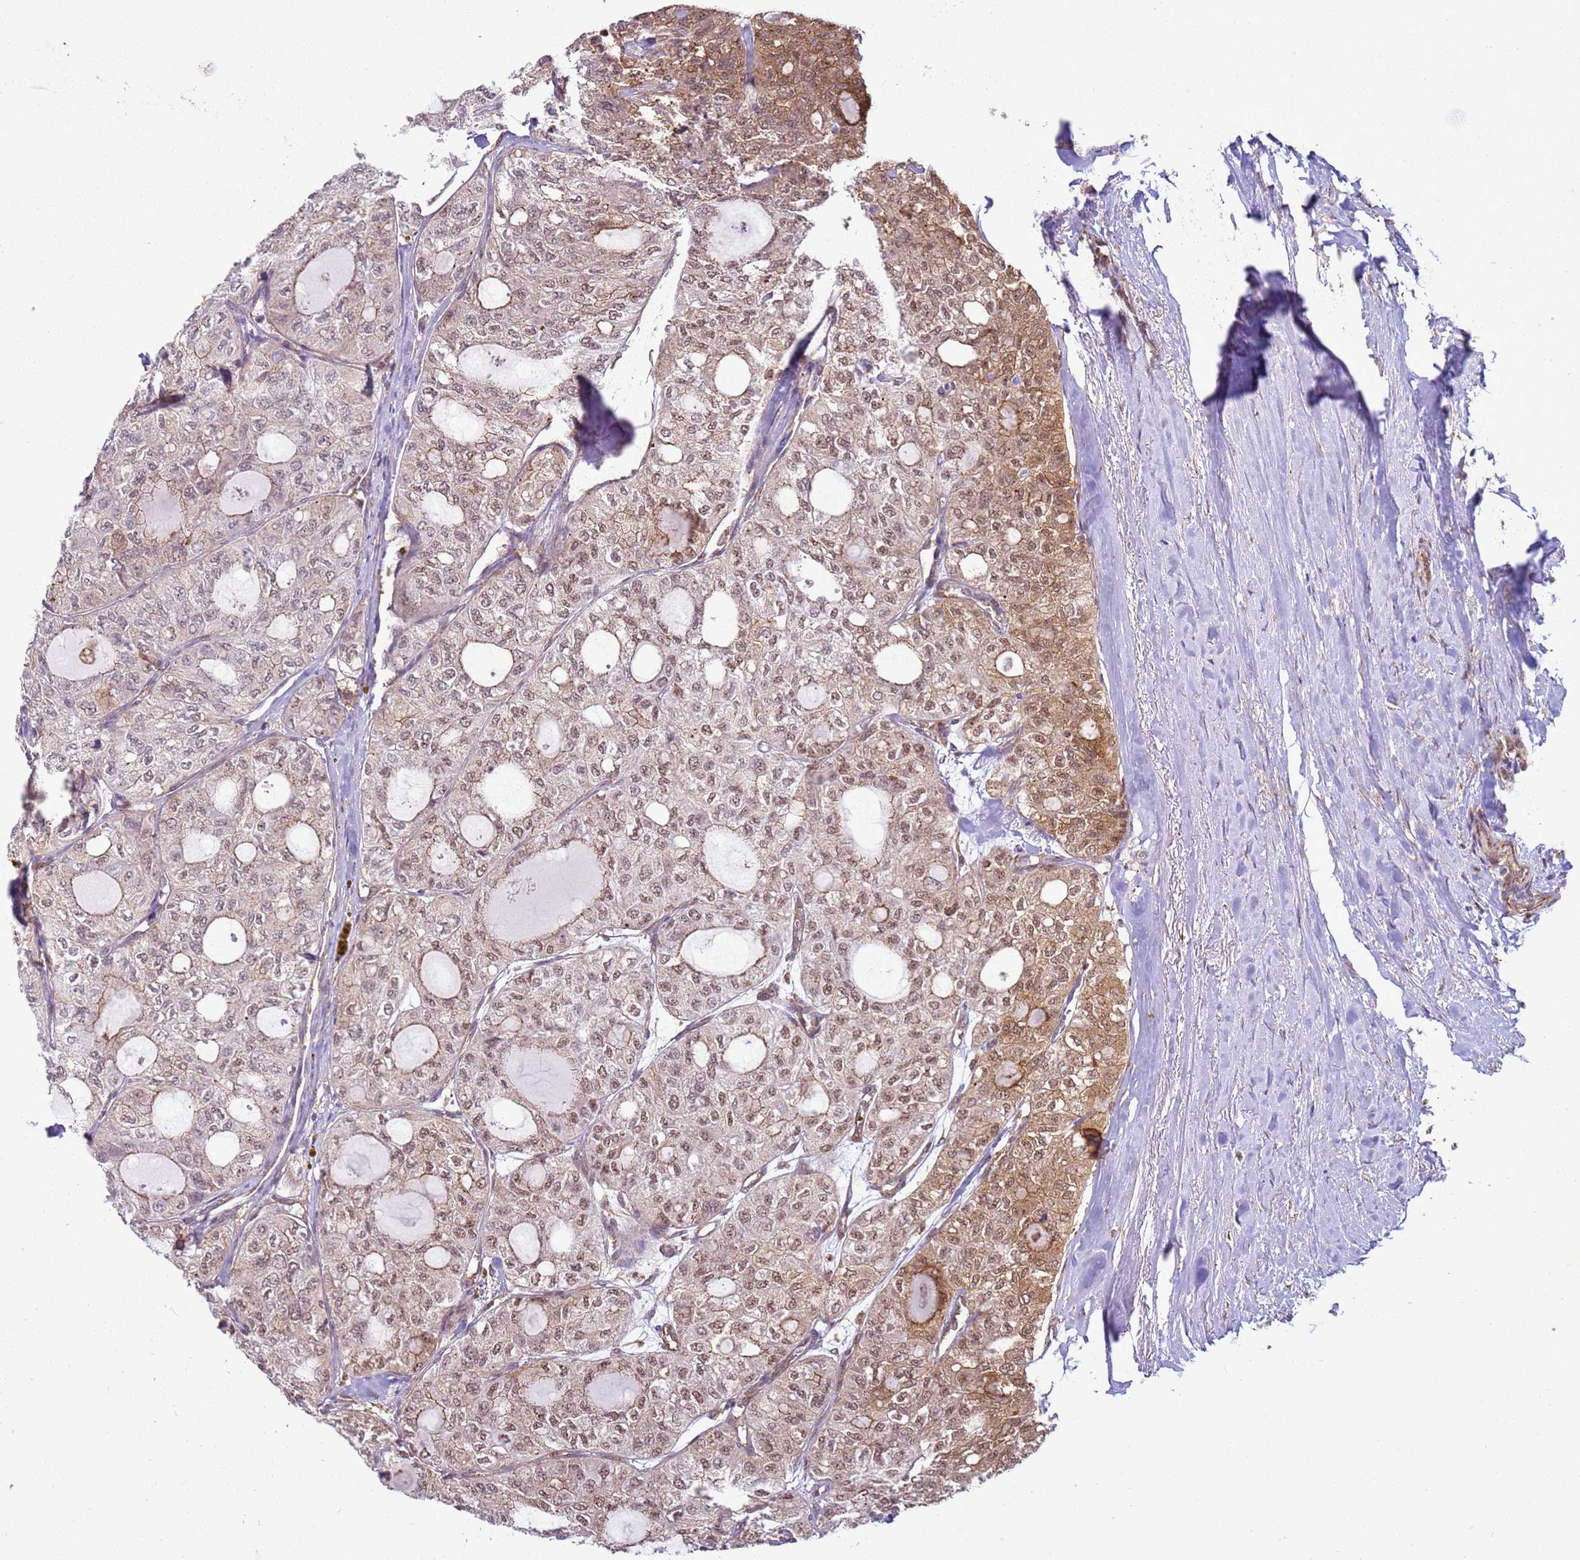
{"staining": {"intensity": "weak", "quantity": "25%-75%", "location": "cytoplasmic/membranous,nuclear"}, "tissue": "thyroid cancer", "cell_type": "Tumor cells", "image_type": "cancer", "snomed": [{"axis": "morphology", "description": "Follicular adenoma carcinoma, NOS"}, {"axis": "topography", "description": "Thyroid gland"}], "caption": "Thyroid cancer (follicular adenoma carcinoma) stained with a brown dye reveals weak cytoplasmic/membranous and nuclear positive positivity in about 25%-75% of tumor cells.", "gene": "GABRE", "patient": {"sex": "male", "age": 75}}